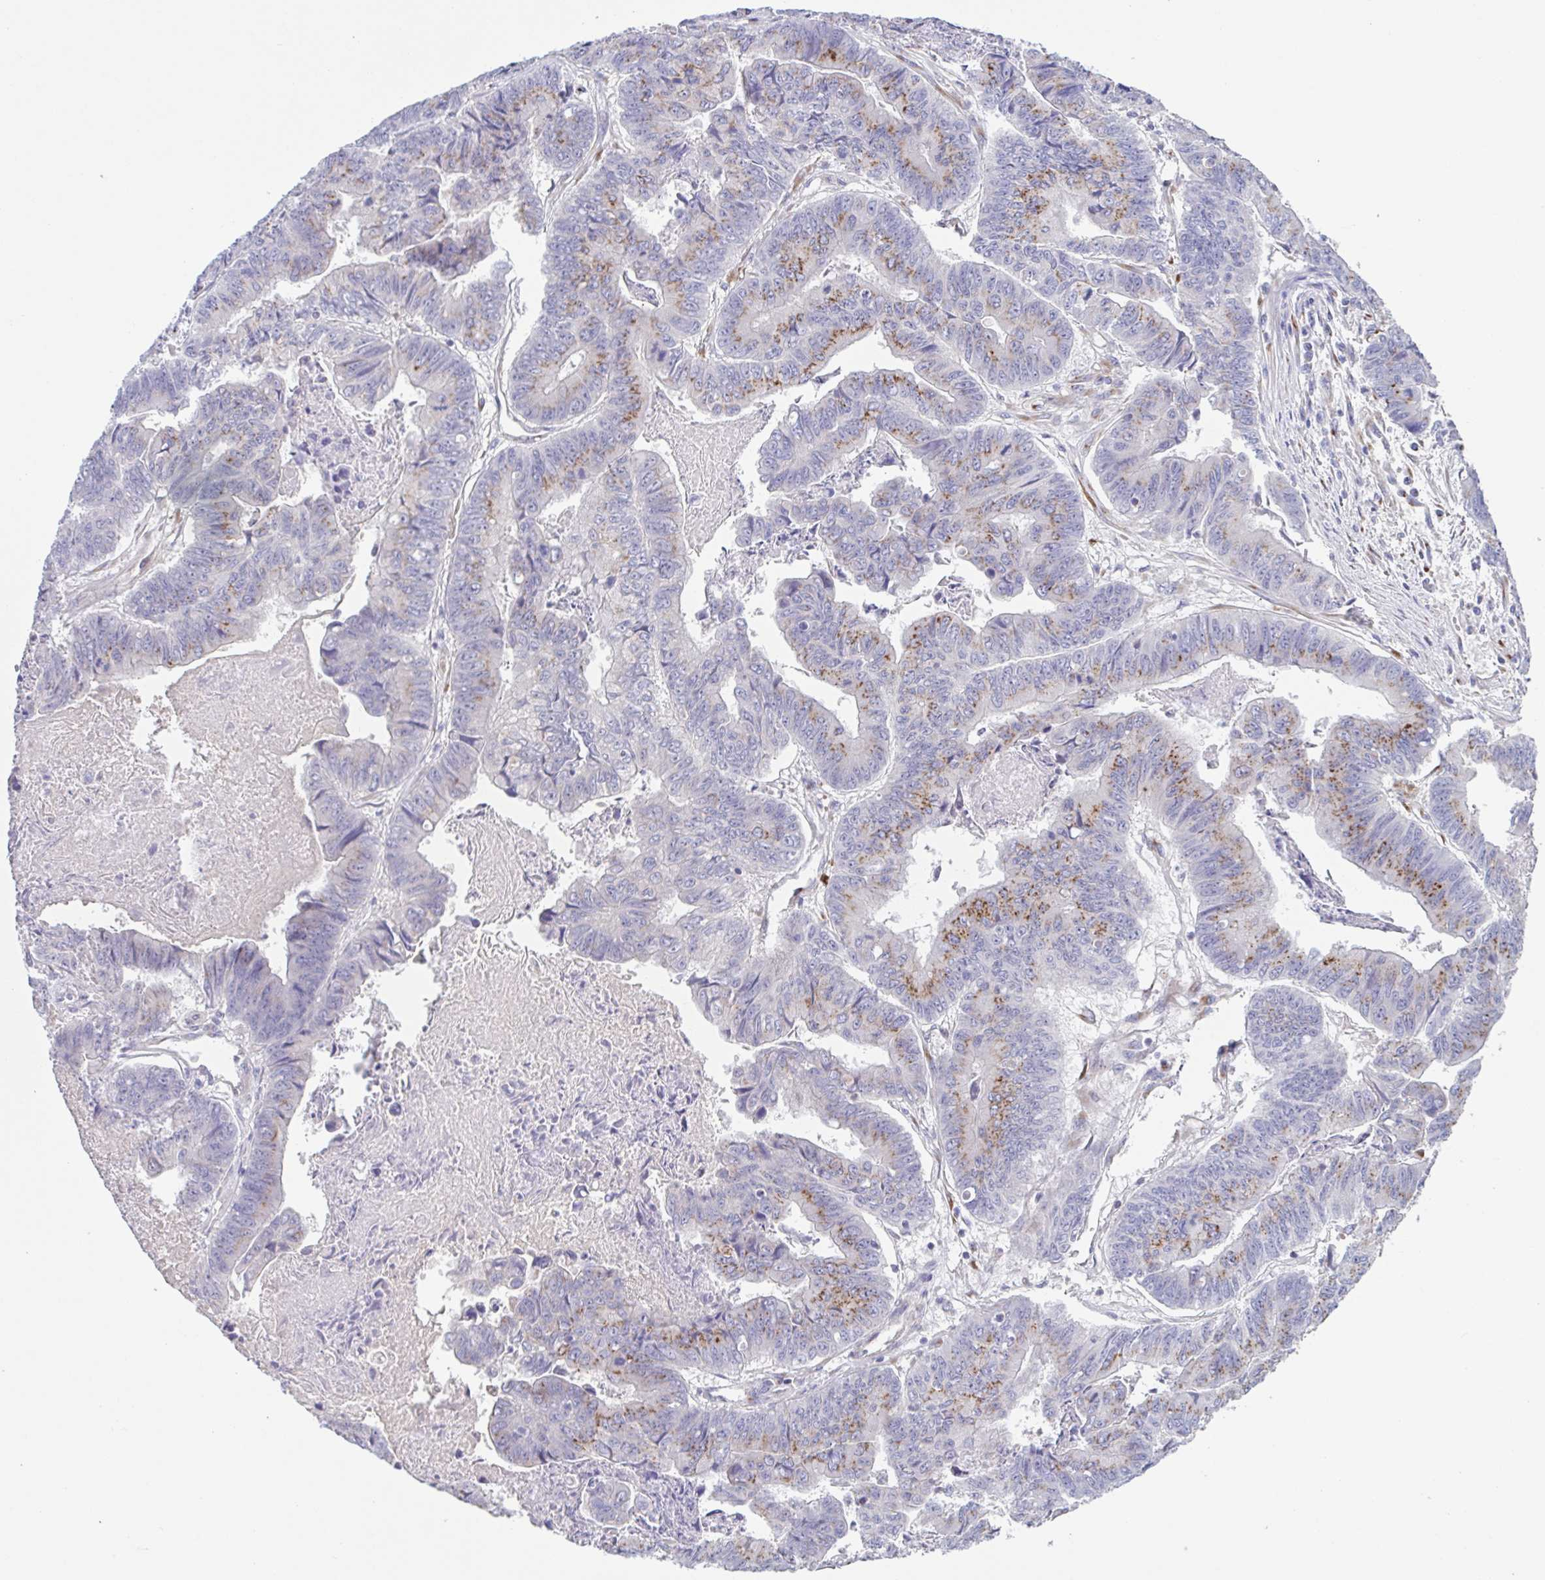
{"staining": {"intensity": "moderate", "quantity": "25%-75%", "location": "cytoplasmic/membranous"}, "tissue": "stomach cancer", "cell_type": "Tumor cells", "image_type": "cancer", "snomed": [{"axis": "morphology", "description": "Adenocarcinoma, NOS"}, {"axis": "topography", "description": "Stomach, lower"}], "caption": "The immunohistochemical stain labels moderate cytoplasmic/membranous staining in tumor cells of adenocarcinoma (stomach) tissue.", "gene": "COL17A1", "patient": {"sex": "male", "age": 77}}